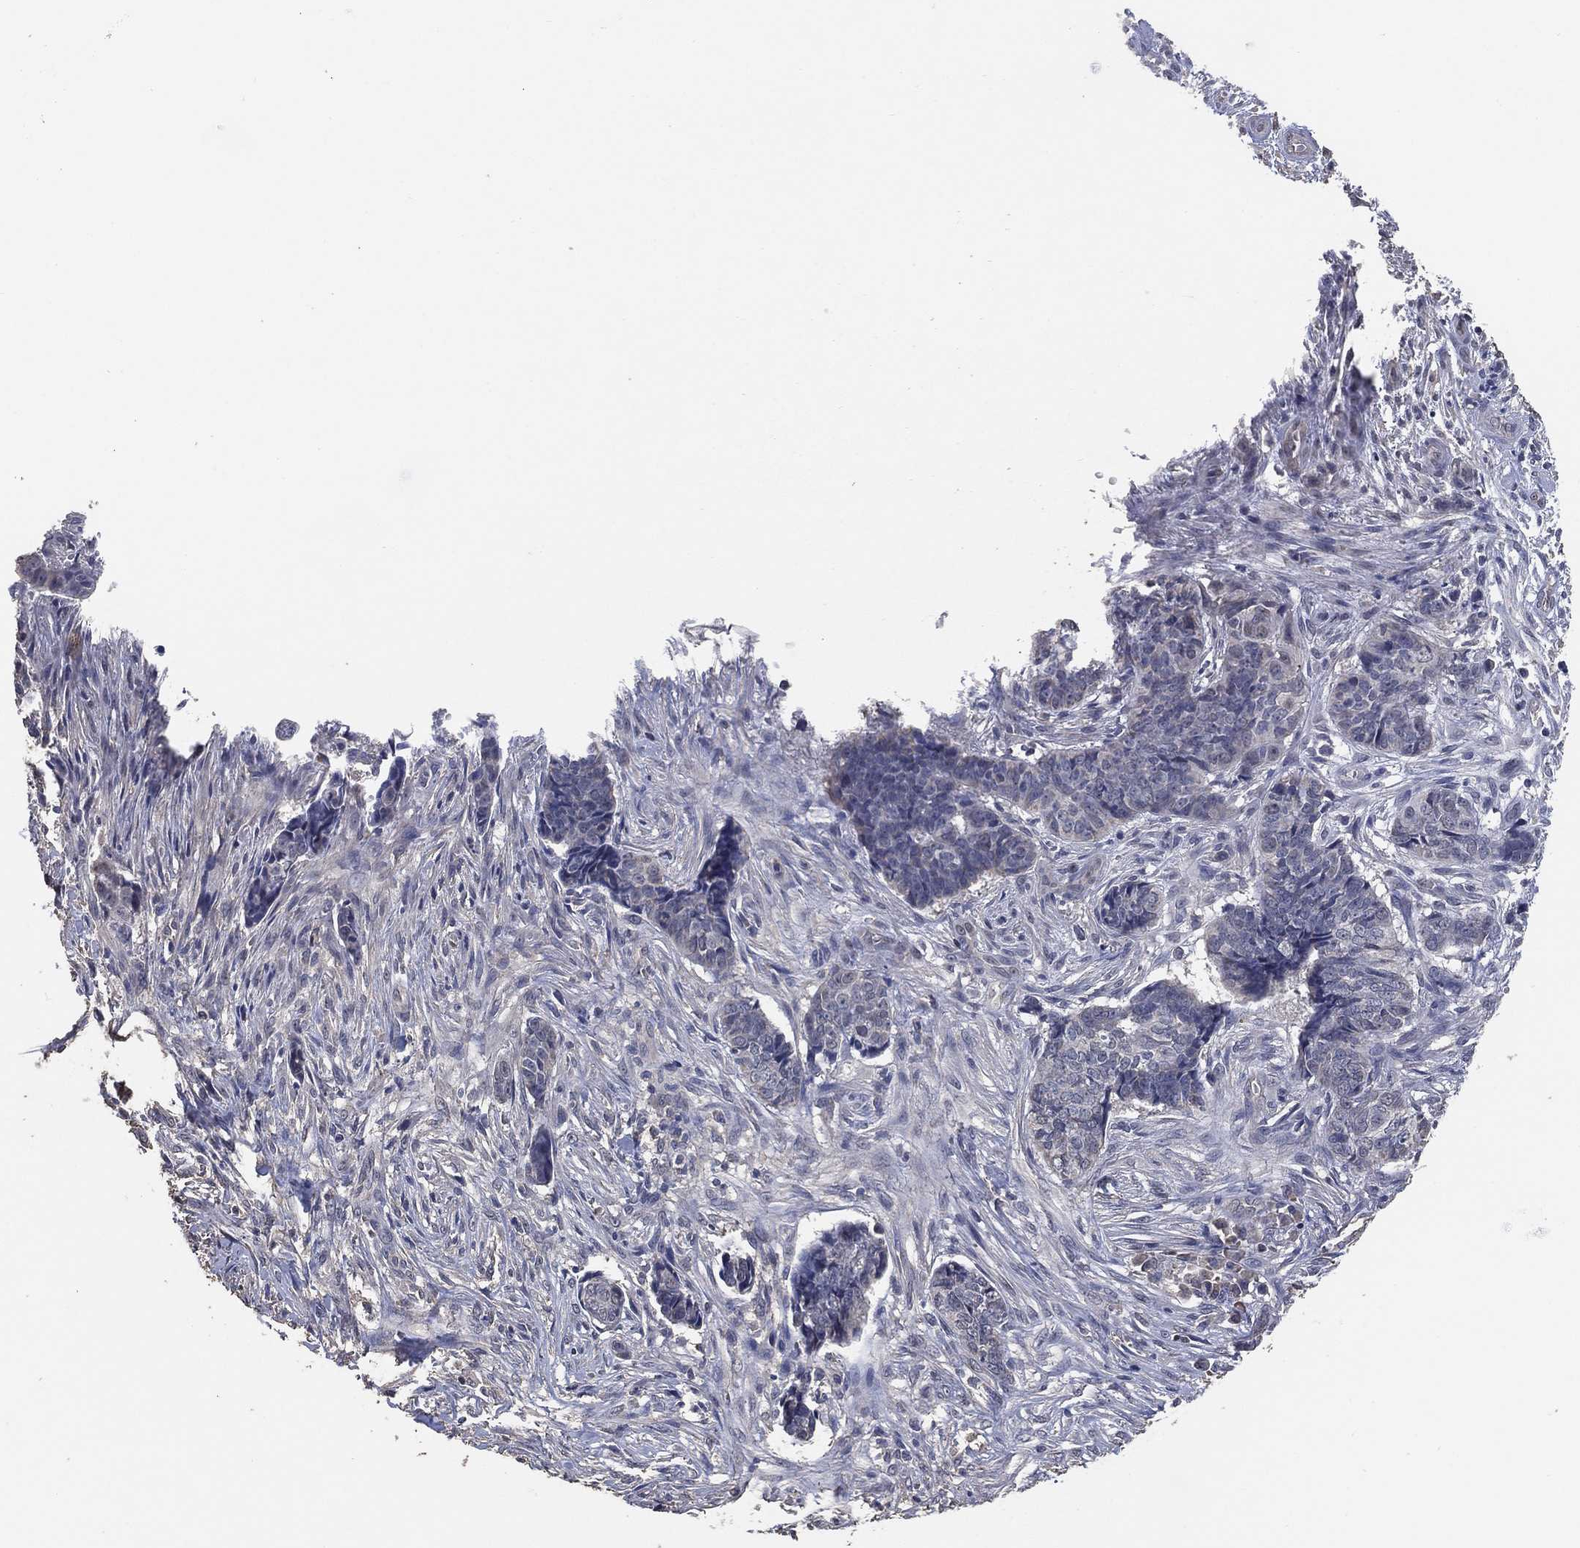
{"staining": {"intensity": "negative", "quantity": "none", "location": "none"}, "tissue": "skin cancer", "cell_type": "Tumor cells", "image_type": "cancer", "snomed": [{"axis": "morphology", "description": "Basal cell carcinoma"}, {"axis": "topography", "description": "Skin"}], "caption": "Skin cancer stained for a protein using IHC demonstrates no expression tumor cells.", "gene": "KLK5", "patient": {"sex": "male", "age": 86}}